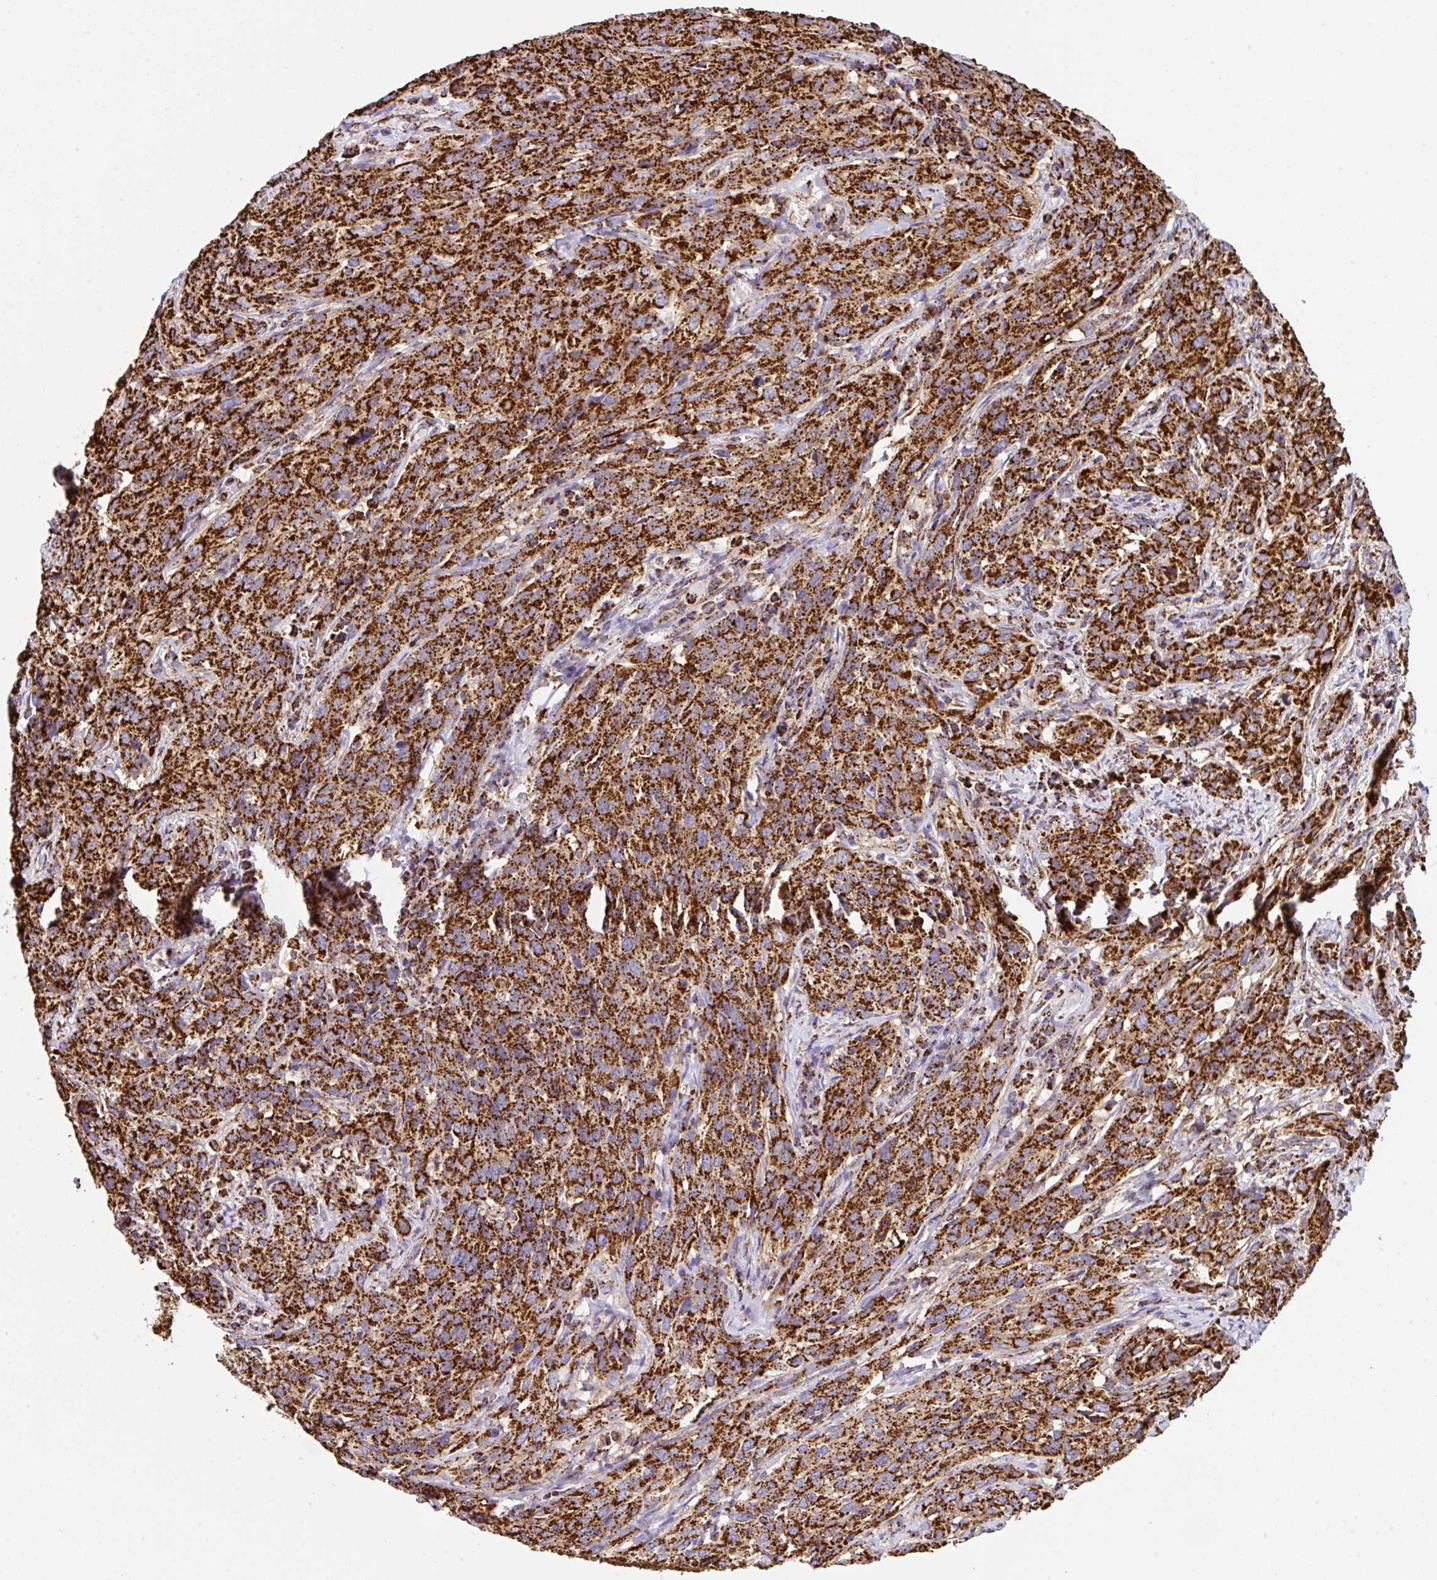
{"staining": {"intensity": "strong", "quantity": ">75%", "location": "cytoplasmic/membranous"}, "tissue": "cervical cancer", "cell_type": "Tumor cells", "image_type": "cancer", "snomed": [{"axis": "morphology", "description": "Squamous cell carcinoma, NOS"}, {"axis": "topography", "description": "Cervix"}], "caption": "IHC (DAB) staining of squamous cell carcinoma (cervical) exhibits strong cytoplasmic/membranous protein staining in about >75% of tumor cells.", "gene": "ANKRD33B", "patient": {"sex": "female", "age": 51}}